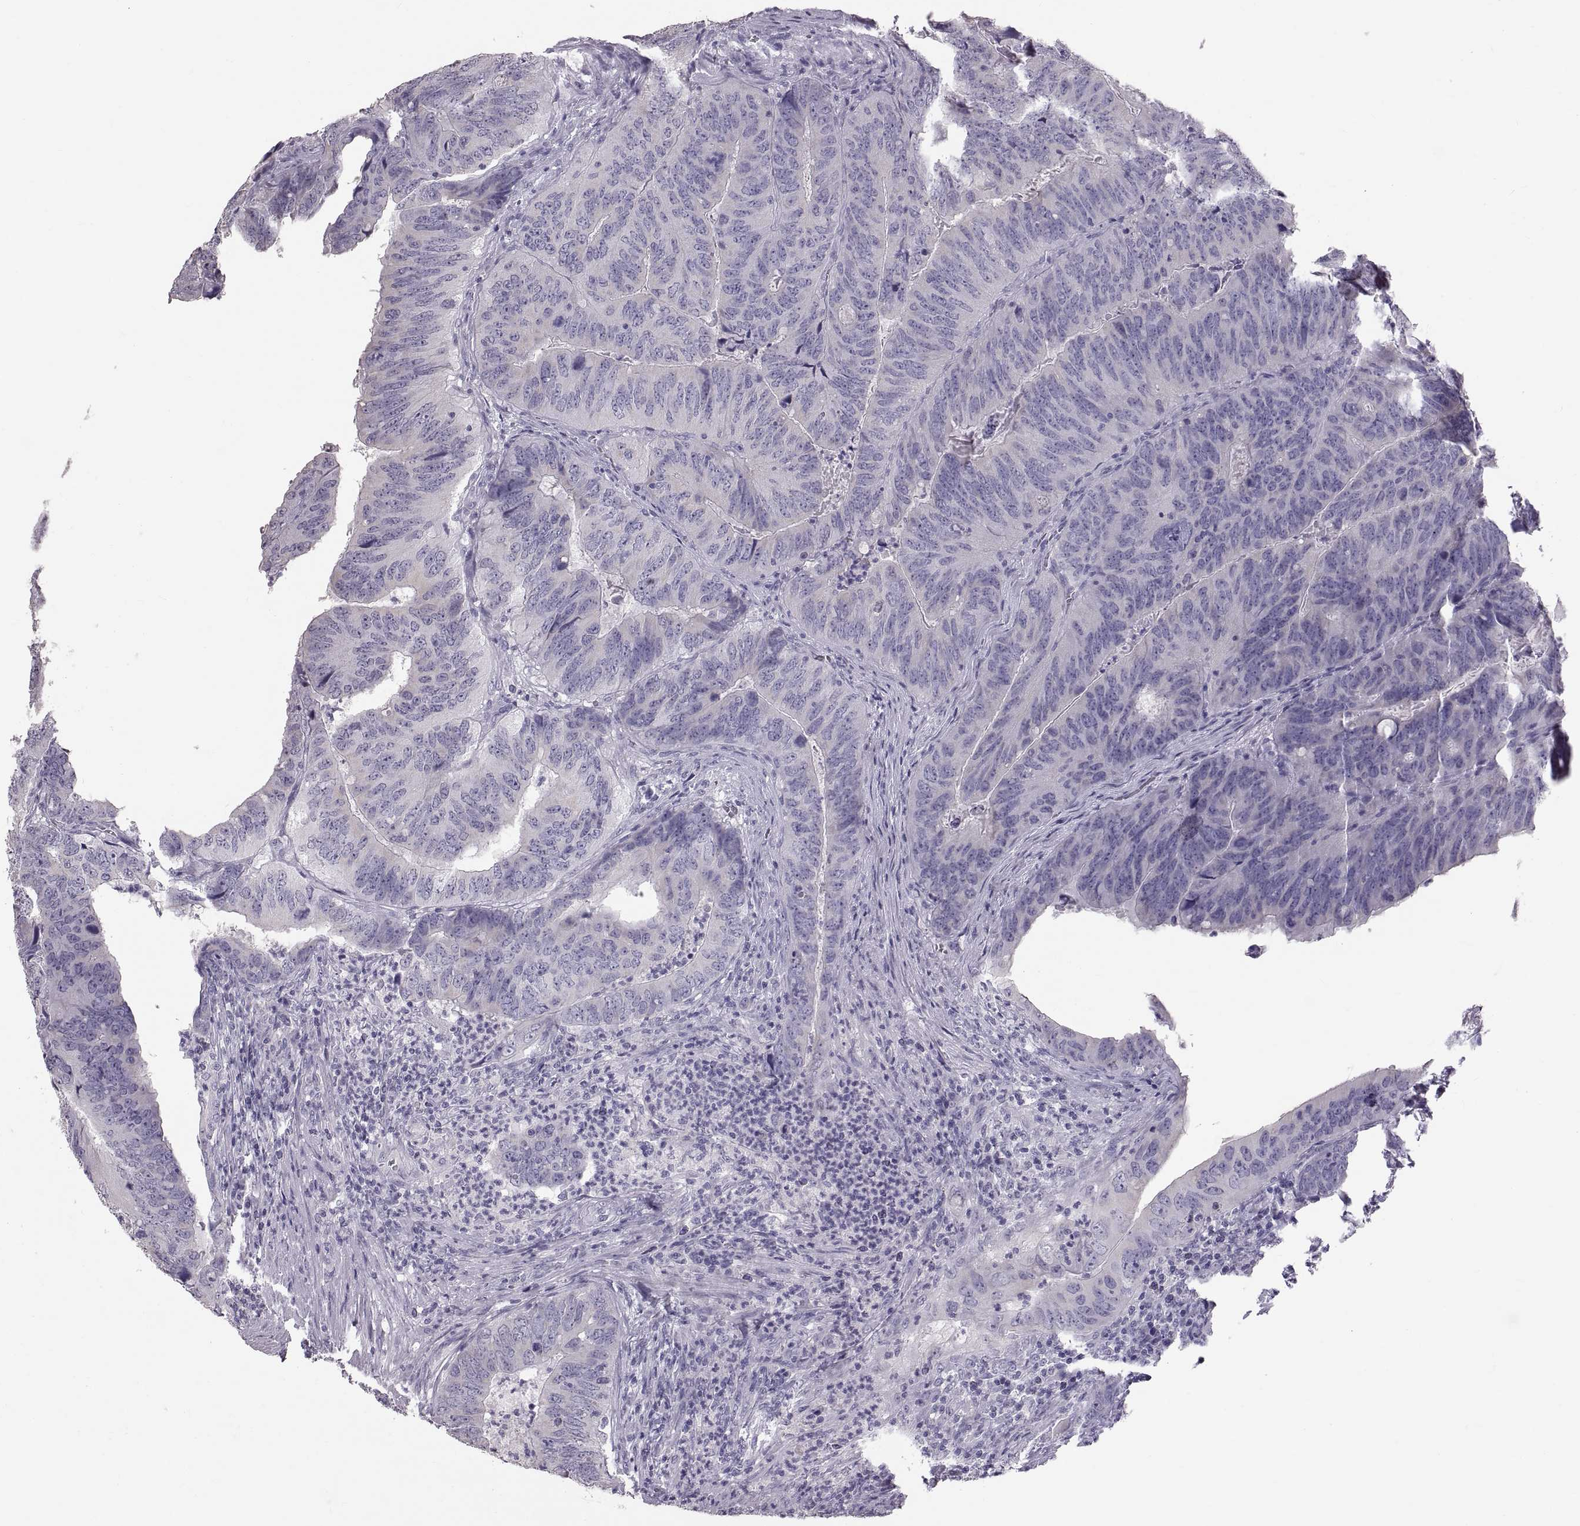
{"staining": {"intensity": "negative", "quantity": "none", "location": "none"}, "tissue": "colorectal cancer", "cell_type": "Tumor cells", "image_type": "cancer", "snomed": [{"axis": "morphology", "description": "Adenocarcinoma, NOS"}, {"axis": "topography", "description": "Colon"}], "caption": "Adenocarcinoma (colorectal) stained for a protein using immunohistochemistry shows no positivity tumor cells.", "gene": "WBP2NL", "patient": {"sex": "male", "age": 79}}